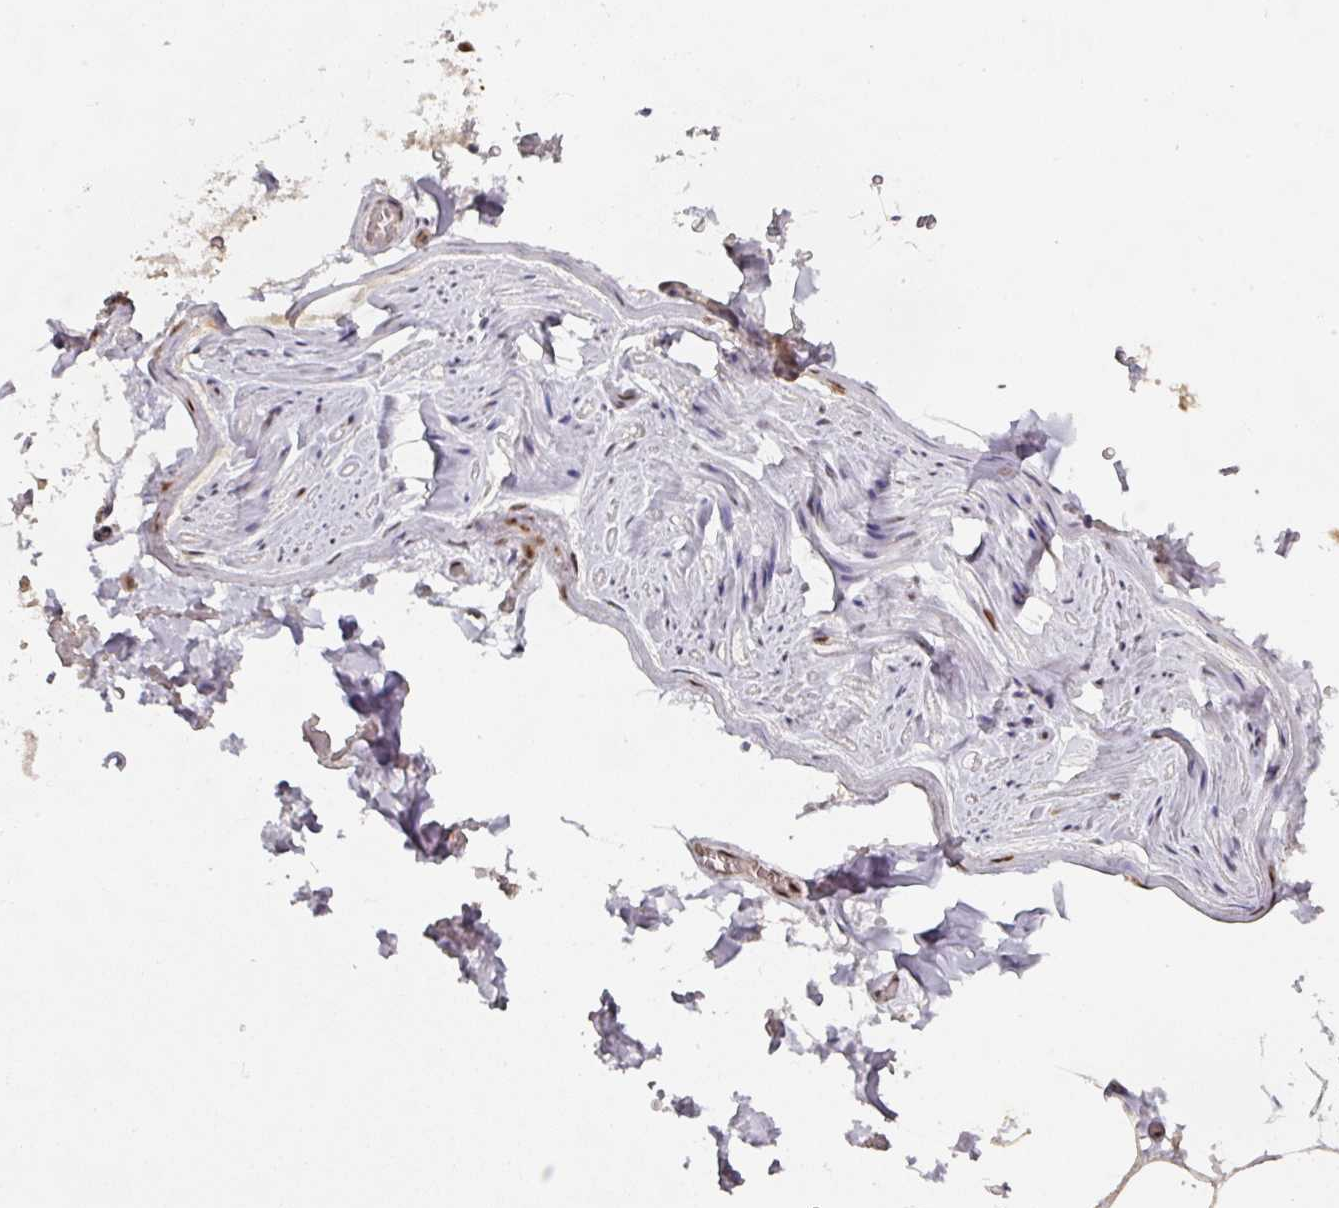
{"staining": {"intensity": "strong", "quantity": "25%-75%", "location": "nuclear"}, "tissue": "adipose tissue", "cell_type": "Adipocytes", "image_type": "normal", "snomed": [{"axis": "morphology", "description": "Normal tissue, NOS"}, {"axis": "topography", "description": "Vascular tissue"}, {"axis": "topography", "description": "Peripheral nerve tissue"}], "caption": "IHC photomicrograph of unremarkable adipose tissue stained for a protein (brown), which demonstrates high levels of strong nuclear staining in about 25%-75% of adipocytes.", "gene": "ENSG00000289690", "patient": {"sex": "male", "age": 41}}